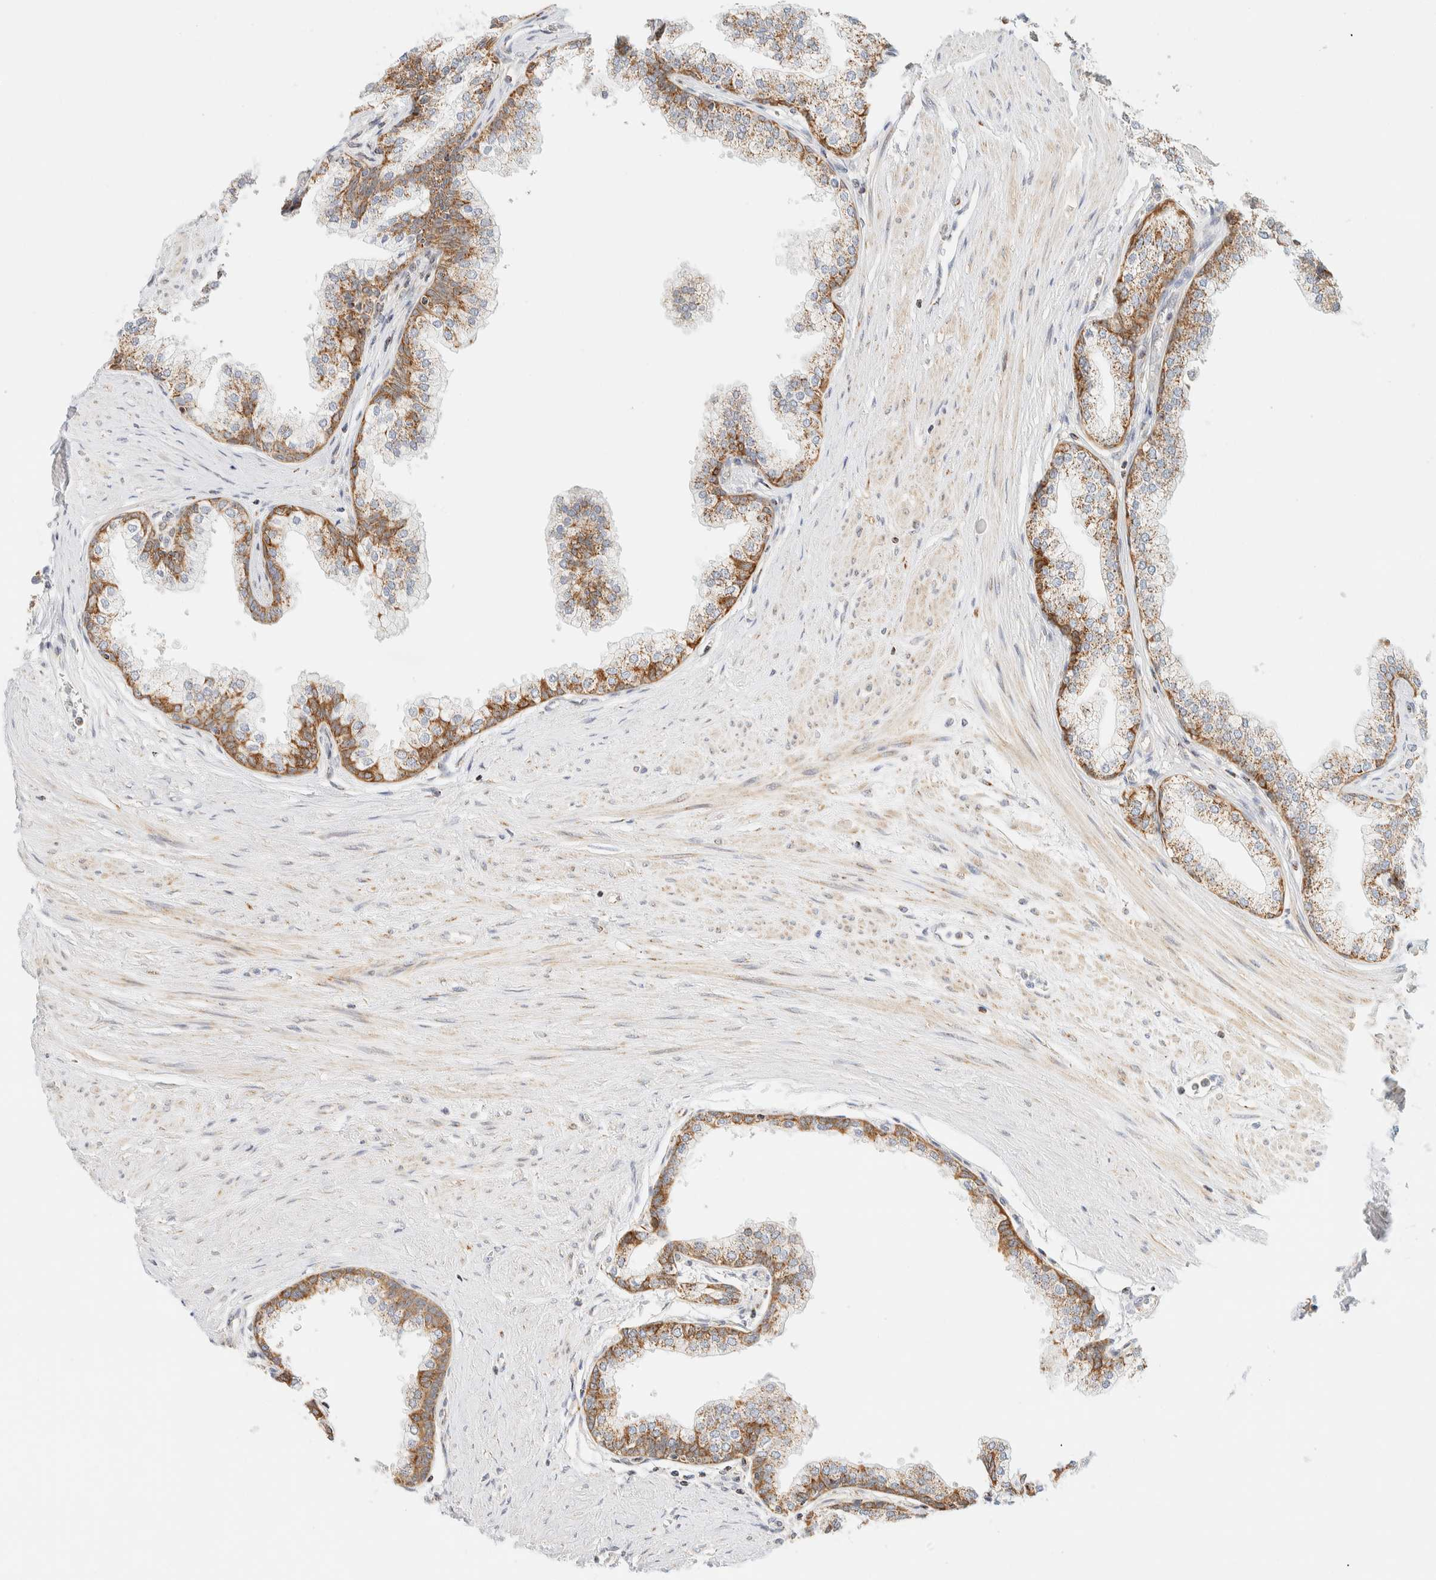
{"staining": {"intensity": "moderate", "quantity": ">75%", "location": "cytoplasmic/membranous"}, "tissue": "prostate", "cell_type": "Glandular cells", "image_type": "normal", "snomed": [{"axis": "morphology", "description": "Normal tissue, NOS"}, {"axis": "morphology", "description": "Urothelial carcinoma, Low grade"}, {"axis": "topography", "description": "Urinary bladder"}, {"axis": "topography", "description": "Prostate"}], "caption": "Protein staining demonstrates moderate cytoplasmic/membranous positivity in about >75% of glandular cells in benign prostate.", "gene": "PPM1K", "patient": {"sex": "male", "age": 60}}